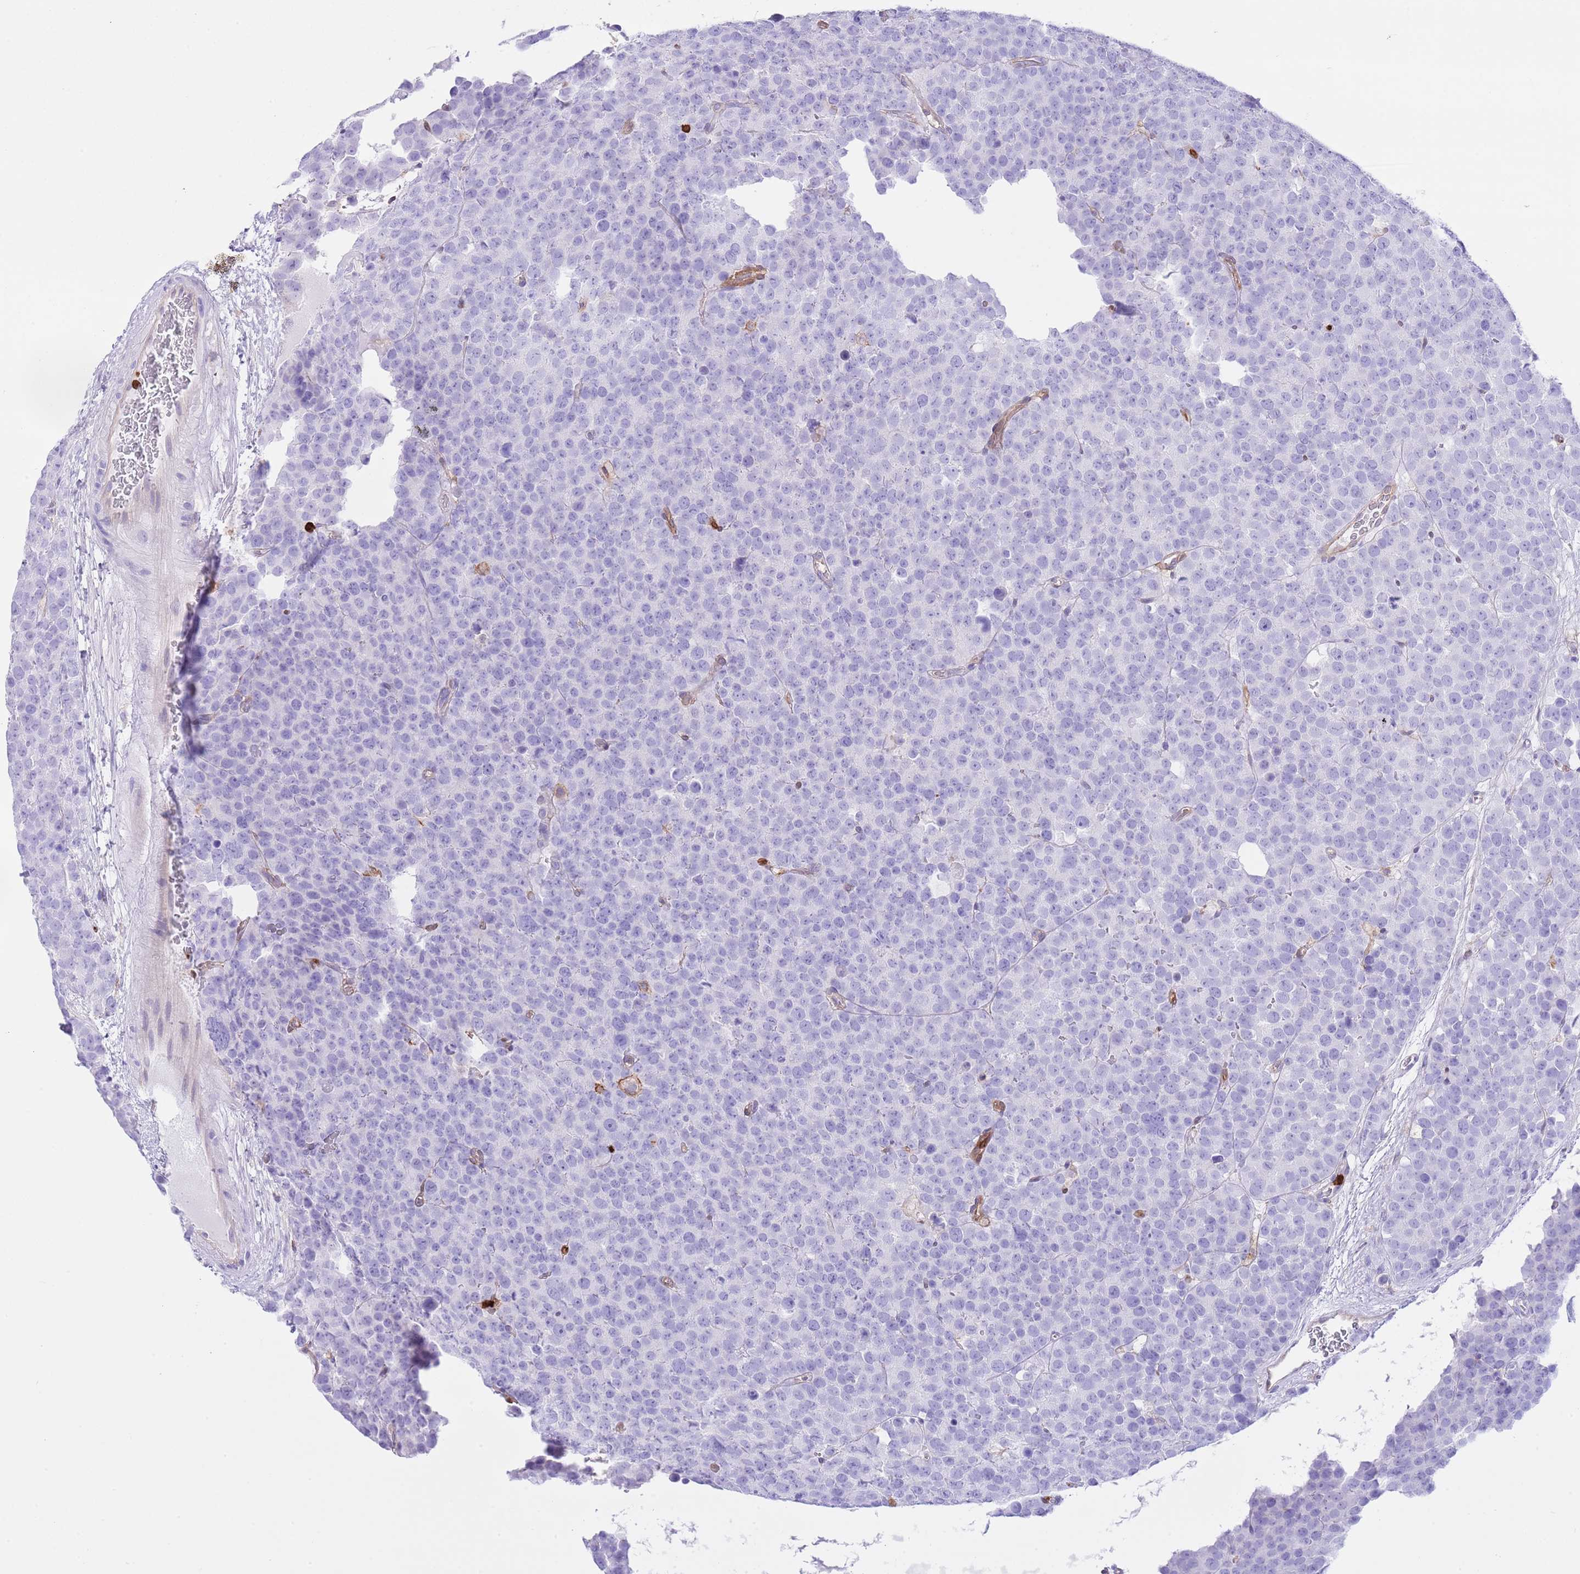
{"staining": {"intensity": "negative", "quantity": "none", "location": "none"}, "tissue": "testis cancer", "cell_type": "Tumor cells", "image_type": "cancer", "snomed": [{"axis": "morphology", "description": "Seminoma, NOS"}, {"axis": "topography", "description": "Testis"}], "caption": "A high-resolution histopathology image shows immunohistochemistry staining of seminoma (testis), which demonstrates no significant staining in tumor cells.", "gene": "EFHD2", "patient": {"sex": "male", "age": 71}}